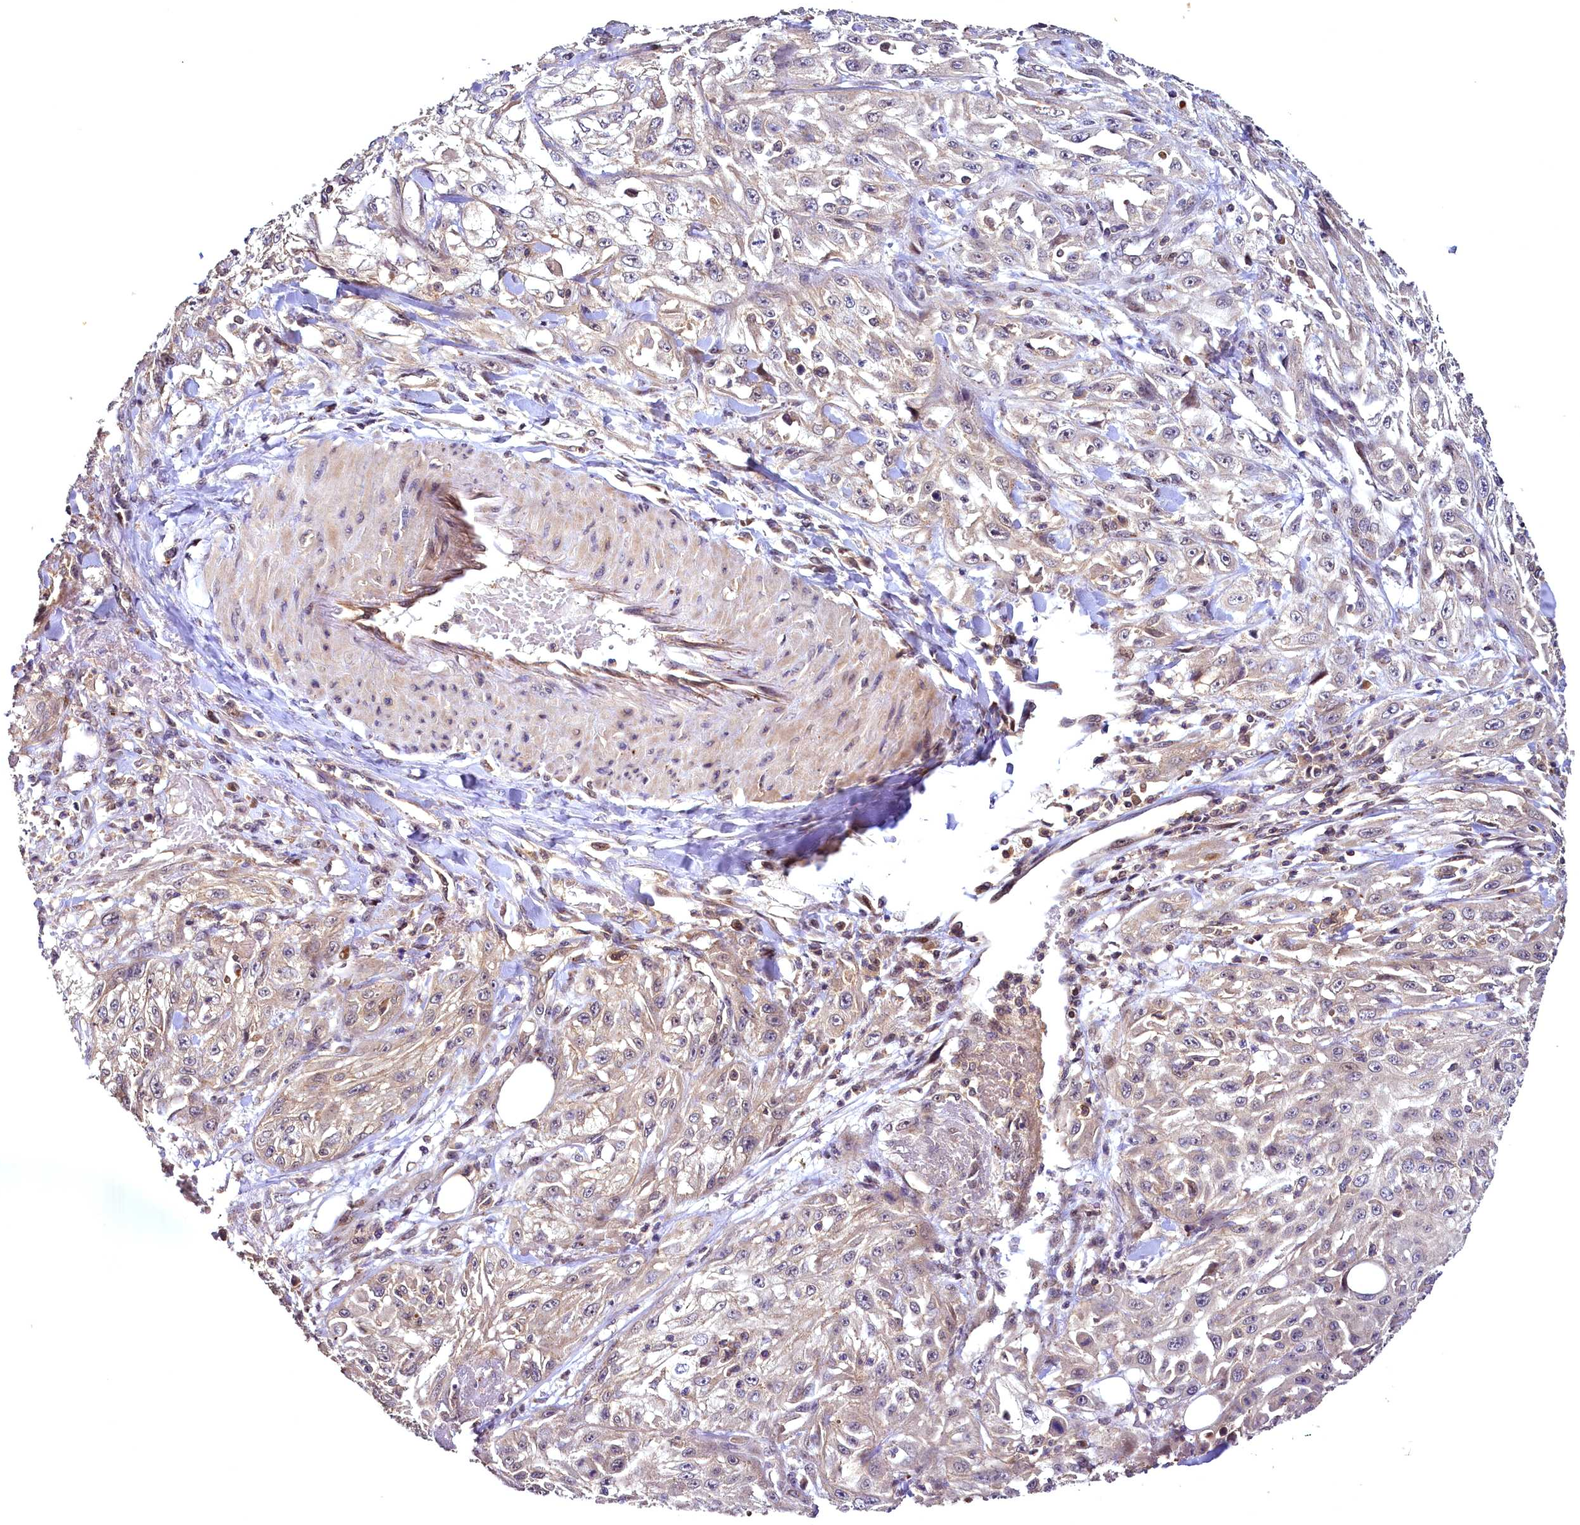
{"staining": {"intensity": "weak", "quantity": "<25%", "location": "cytoplasmic/membranous"}, "tissue": "skin cancer", "cell_type": "Tumor cells", "image_type": "cancer", "snomed": [{"axis": "morphology", "description": "Squamous cell carcinoma, NOS"}, {"axis": "morphology", "description": "Squamous cell carcinoma, metastatic, NOS"}, {"axis": "topography", "description": "Skin"}, {"axis": "topography", "description": "Lymph node"}], "caption": "DAB (3,3'-diaminobenzidine) immunohistochemical staining of metastatic squamous cell carcinoma (skin) exhibits no significant positivity in tumor cells.", "gene": "TMEM39A", "patient": {"sex": "male", "age": 75}}